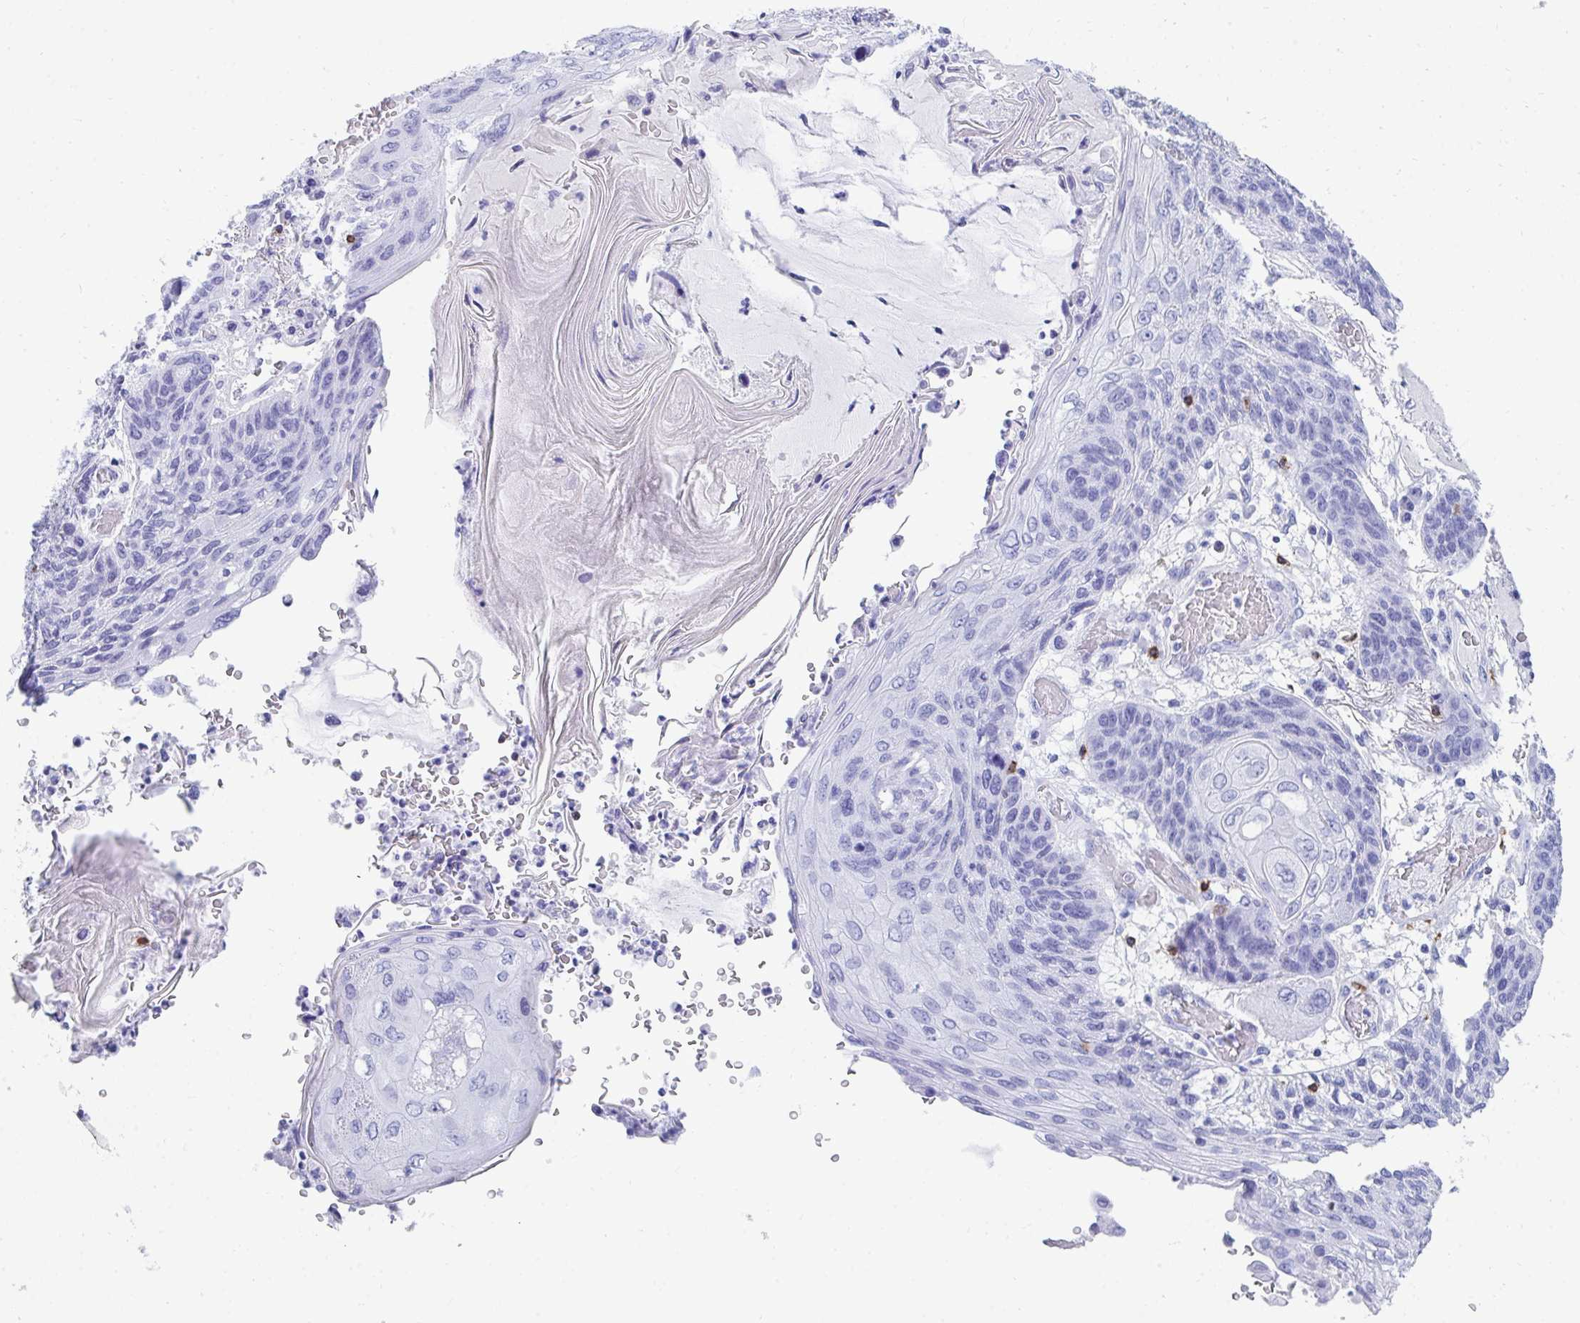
{"staining": {"intensity": "negative", "quantity": "none", "location": "none"}, "tissue": "lung cancer", "cell_type": "Tumor cells", "image_type": "cancer", "snomed": [{"axis": "morphology", "description": "Squamous cell carcinoma, NOS"}, {"axis": "morphology", "description": "Squamous cell carcinoma, metastatic, NOS"}, {"axis": "topography", "description": "Lymph node"}, {"axis": "topography", "description": "Lung"}], "caption": "A high-resolution image shows IHC staining of metastatic squamous cell carcinoma (lung), which demonstrates no significant expression in tumor cells.", "gene": "CD7", "patient": {"sex": "male", "age": 41}}